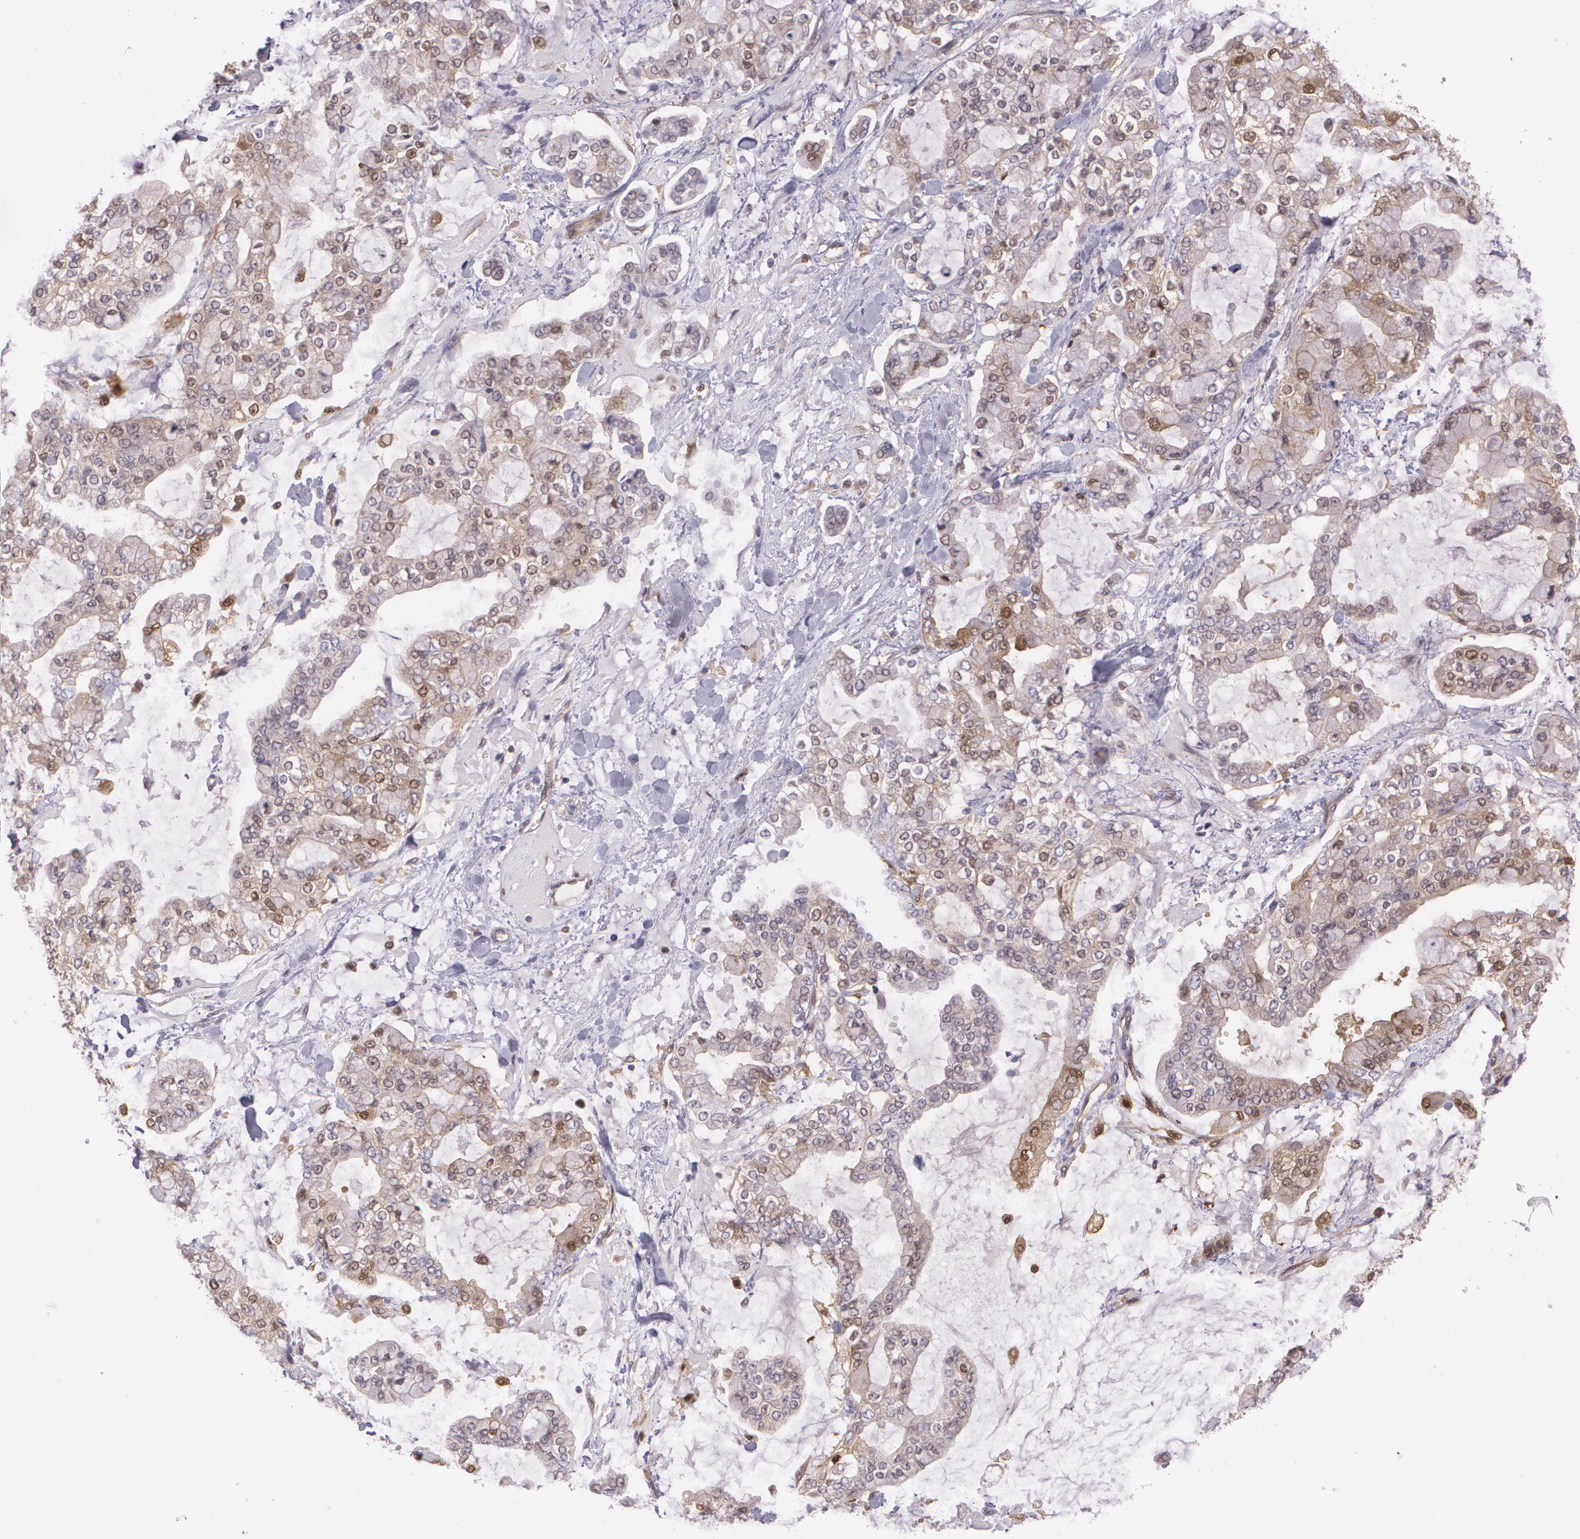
{"staining": {"intensity": "weak", "quantity": ">75%", "location": "cytoplasmic/membranous"}, "tissue": "stomach cancer", "cell_type": "Tumor cells", "image_type": "cancer", "snomed": [{"axis": "morphology", "description": "Normal tissue, NOS"}, {"axis": "morphology", "description": "Adenocarcinoma, NOS"}, {"axis": "topography", "description": "Stomach, upper"}, {"axis": "topography", "description": "Stomach"}], "caption": "About >75% of tumor cells in human stomach cancer (adenocarcinoma) display weak cytoplasmic/membranous protein positivity as visualized by brown immunohistochemical staining.", "gene": "HSPH1", "patient": {"sex": "male", "age": 76}}